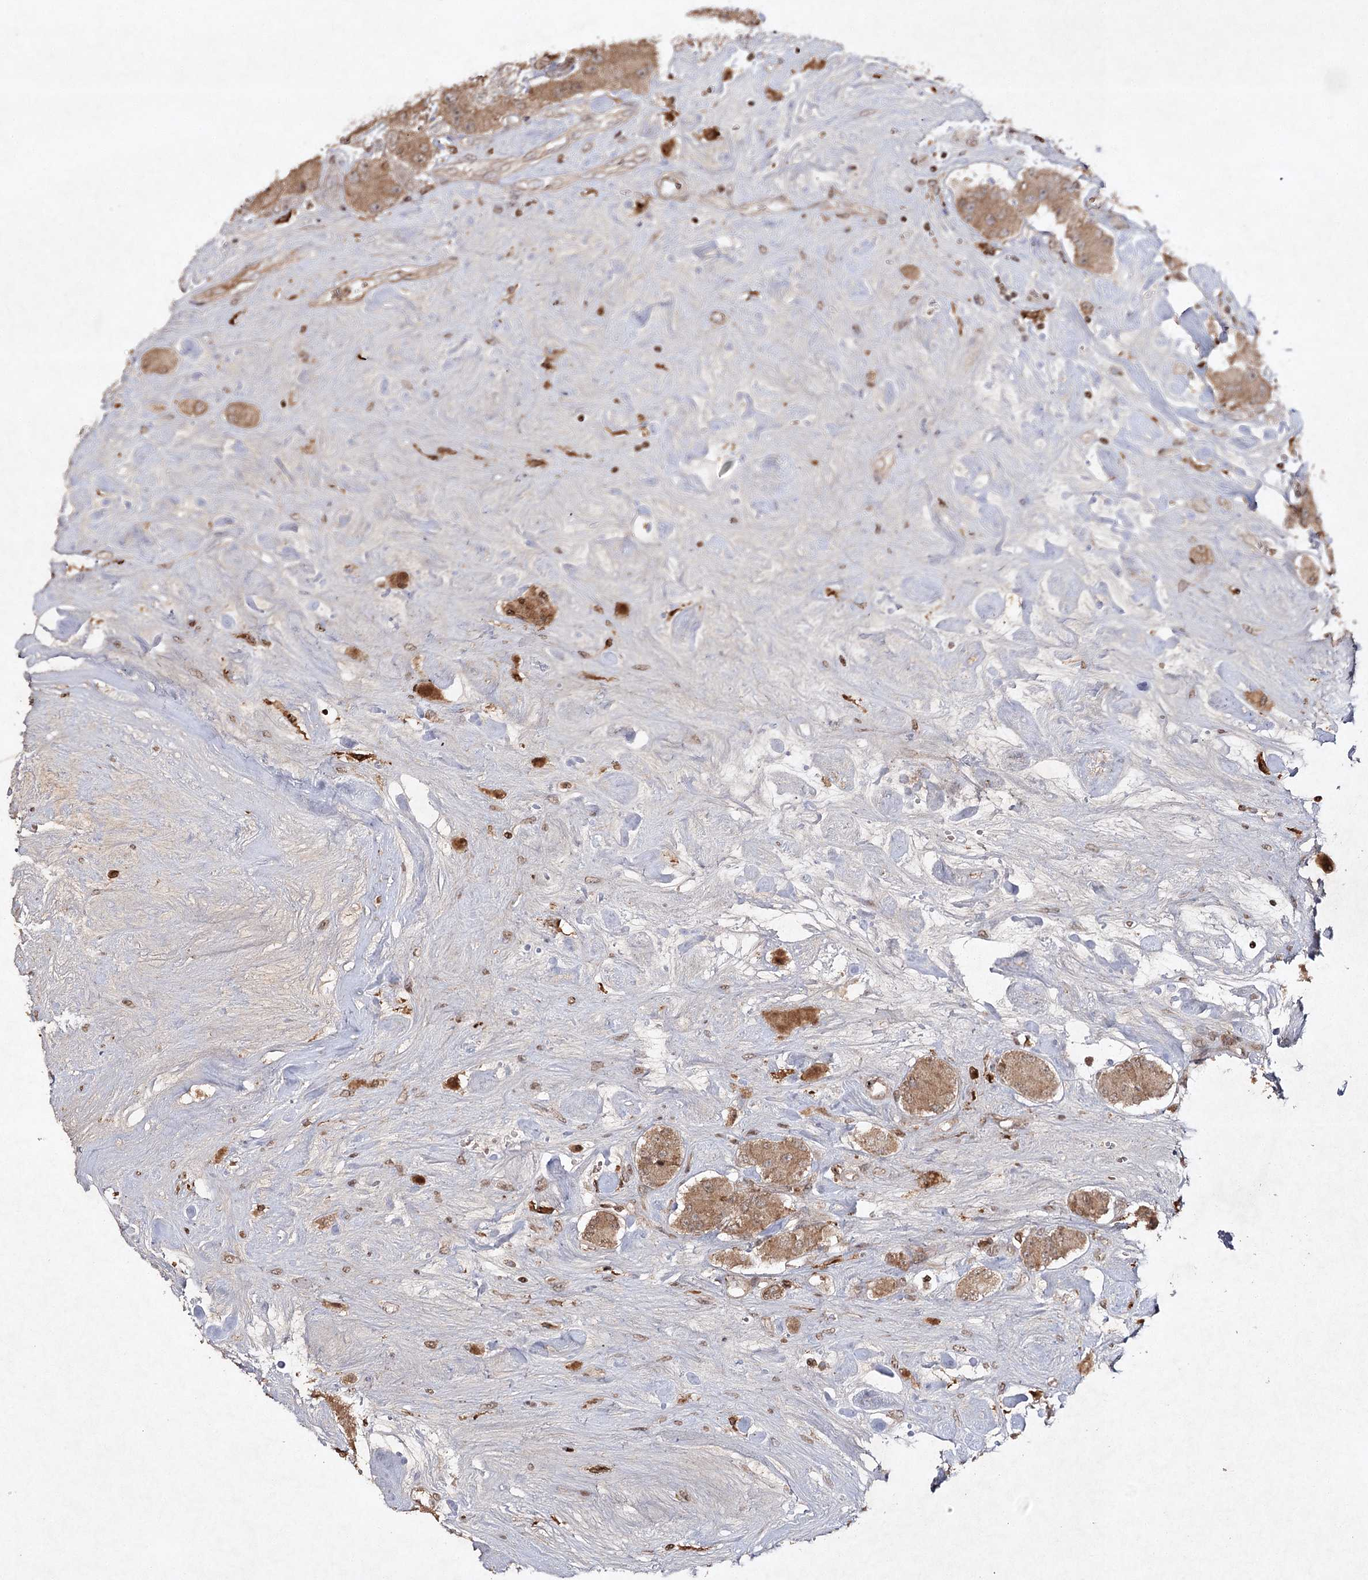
{"staining": {"intensity": "moderate", "quantity": ">75%", "location": "cytoplasmic/membranous"}, "tissue": "carcinoid", "cell_type": "Tumor cells", "image_type": "cancer", "snomed": [{"axis": "morphology", "description": "Carcinoid, malignant, NOS"}, {"axis": "topography", "description": "Pancreas"}], "caption": "Immunohistochemistry (IHC) of carcinoid demonstrates medium levels of moderate cytoplasmic/membranous positivity in approximately >75% of tumor cells. (DAB = brown stain, brightfield microscopy at high magnification).", "gene": "CYP2B6", "patient": {"sex": "male", "age": 41}}